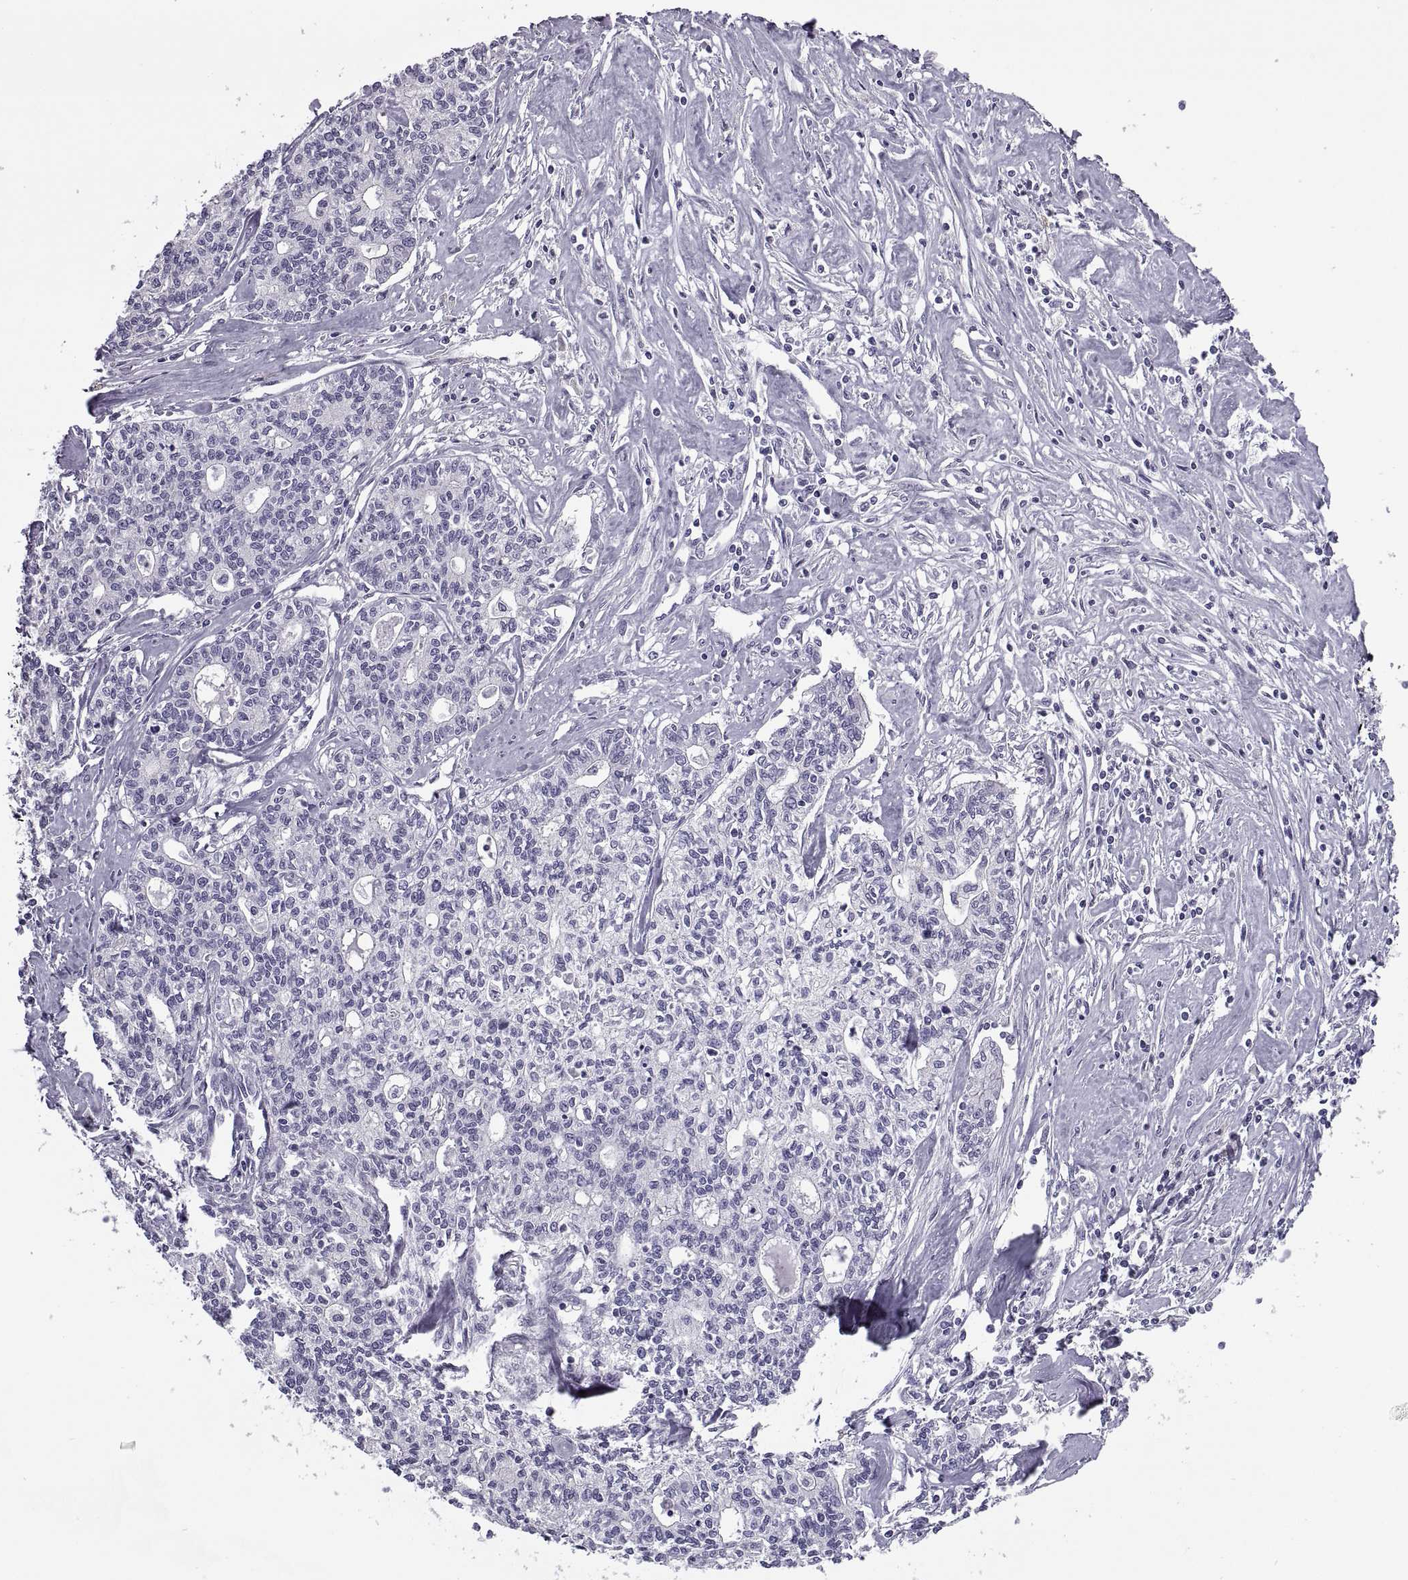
{"staining": {"intensity": "negative", "quantity": "none", "location": "none"}, "tissue": "liver cancer", "cell_type": "Tumor cells", "image_type": "cancer", "snomed": [{"axis": "morphology", "description": "Cholangiocarcinoma"}, {"axis": "topography", "description": "Liver"}], "caption": "A histopathology image of cholangiocarcinoma (liver) stained for a protein demonstrates no brown staining in tumor cells.", "gene": "RLBP1", "patient": {"sex": "female", "age": 61}}